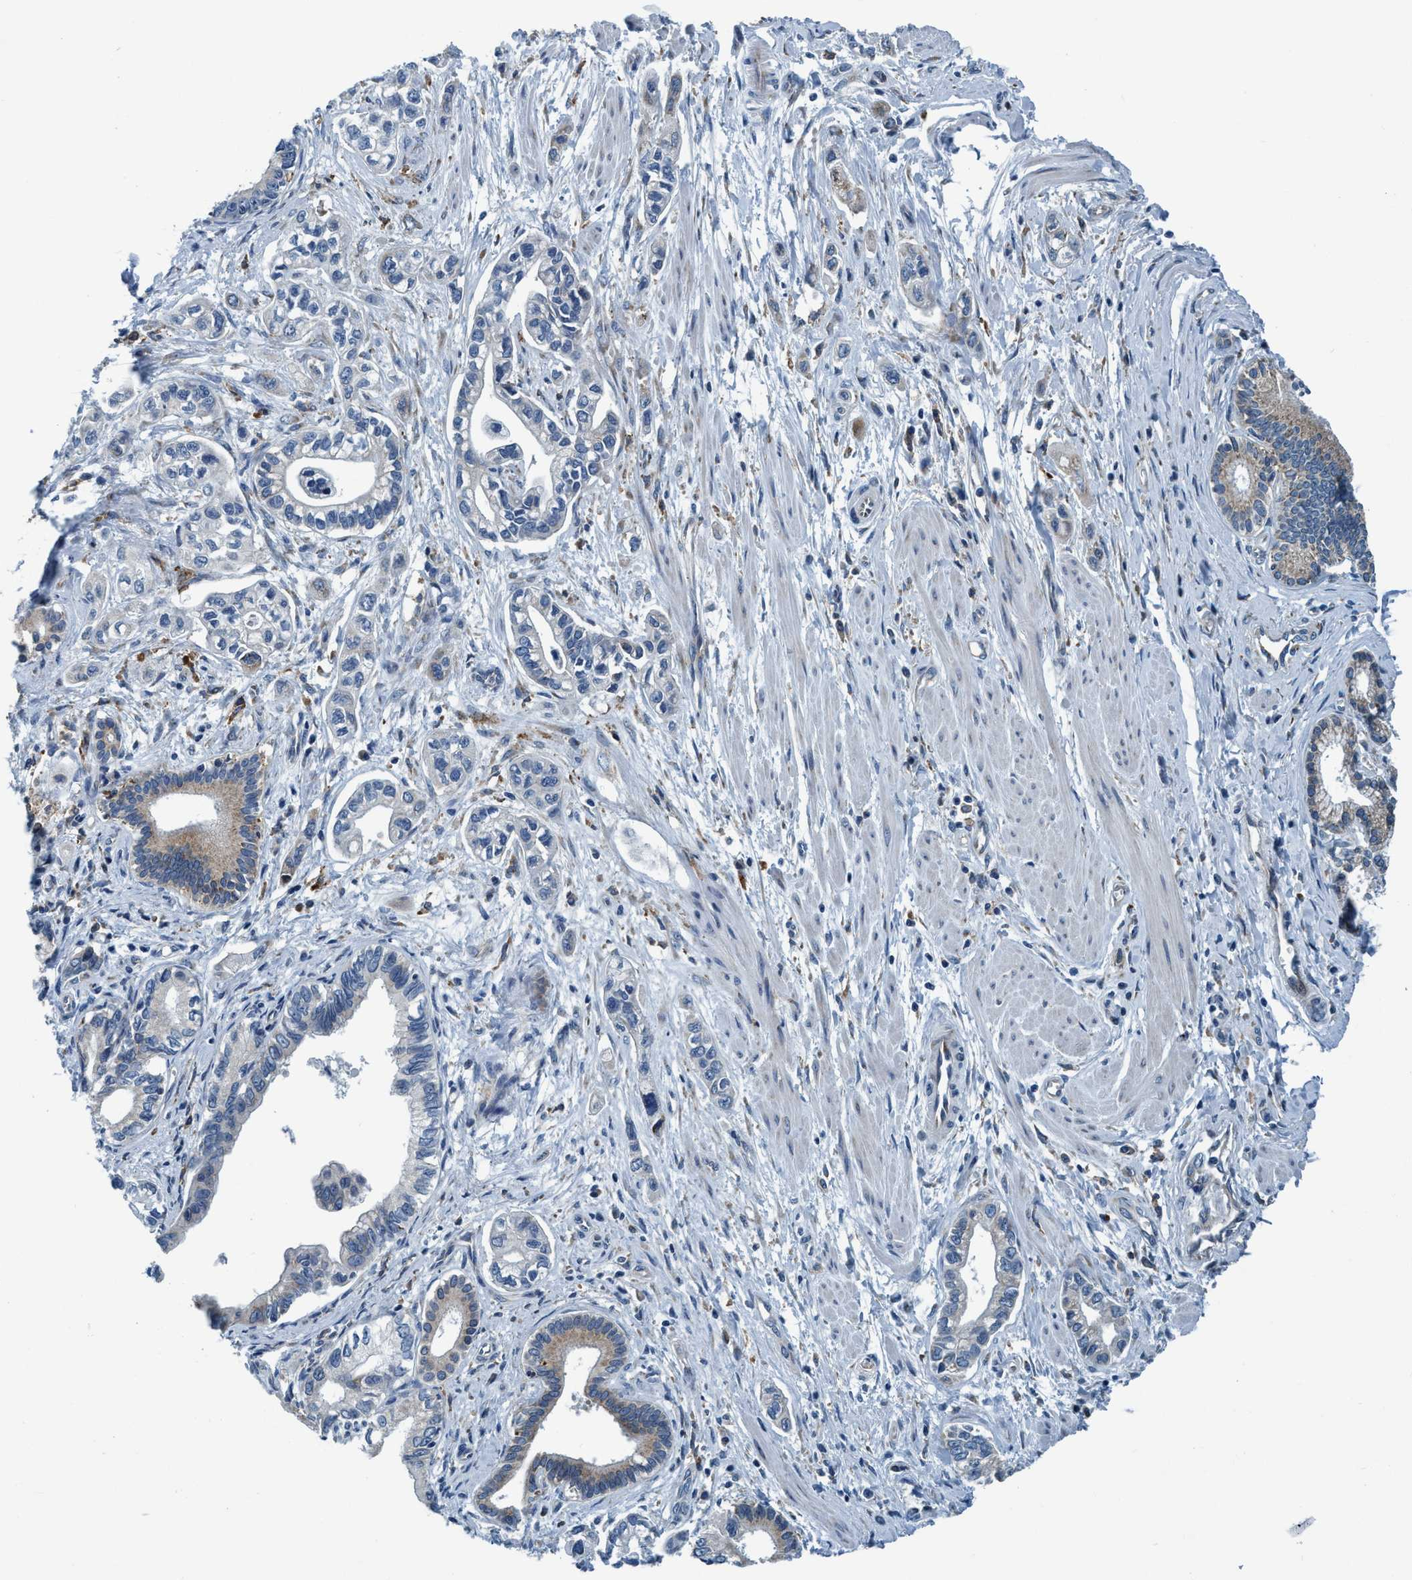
{"staining": {"intensity": "weak", "quantity": "<25%", "location": "cytoplasmic/membranous"}, "tissue": "pancreatic cancer", "cell_type": "Tumor cells", "image_type": "cancer", "snomed": [{"axis": "morphology", "description": "Adenocarcinoma, NOS"}, {"axis": "topography", "description": "Pancreas"}], "caption": "High power microscopy micrograph of an immunohistochemistry (IHC) micrograph of pancreatic cancer (adenocarcinoma), revealing no significant staining in tumor cells. (Brightfield microscopy of DAB immunohistochemistry at high magnification).", "gene": "ARMC9", "patient": {"sex": "male", "age": 74}}